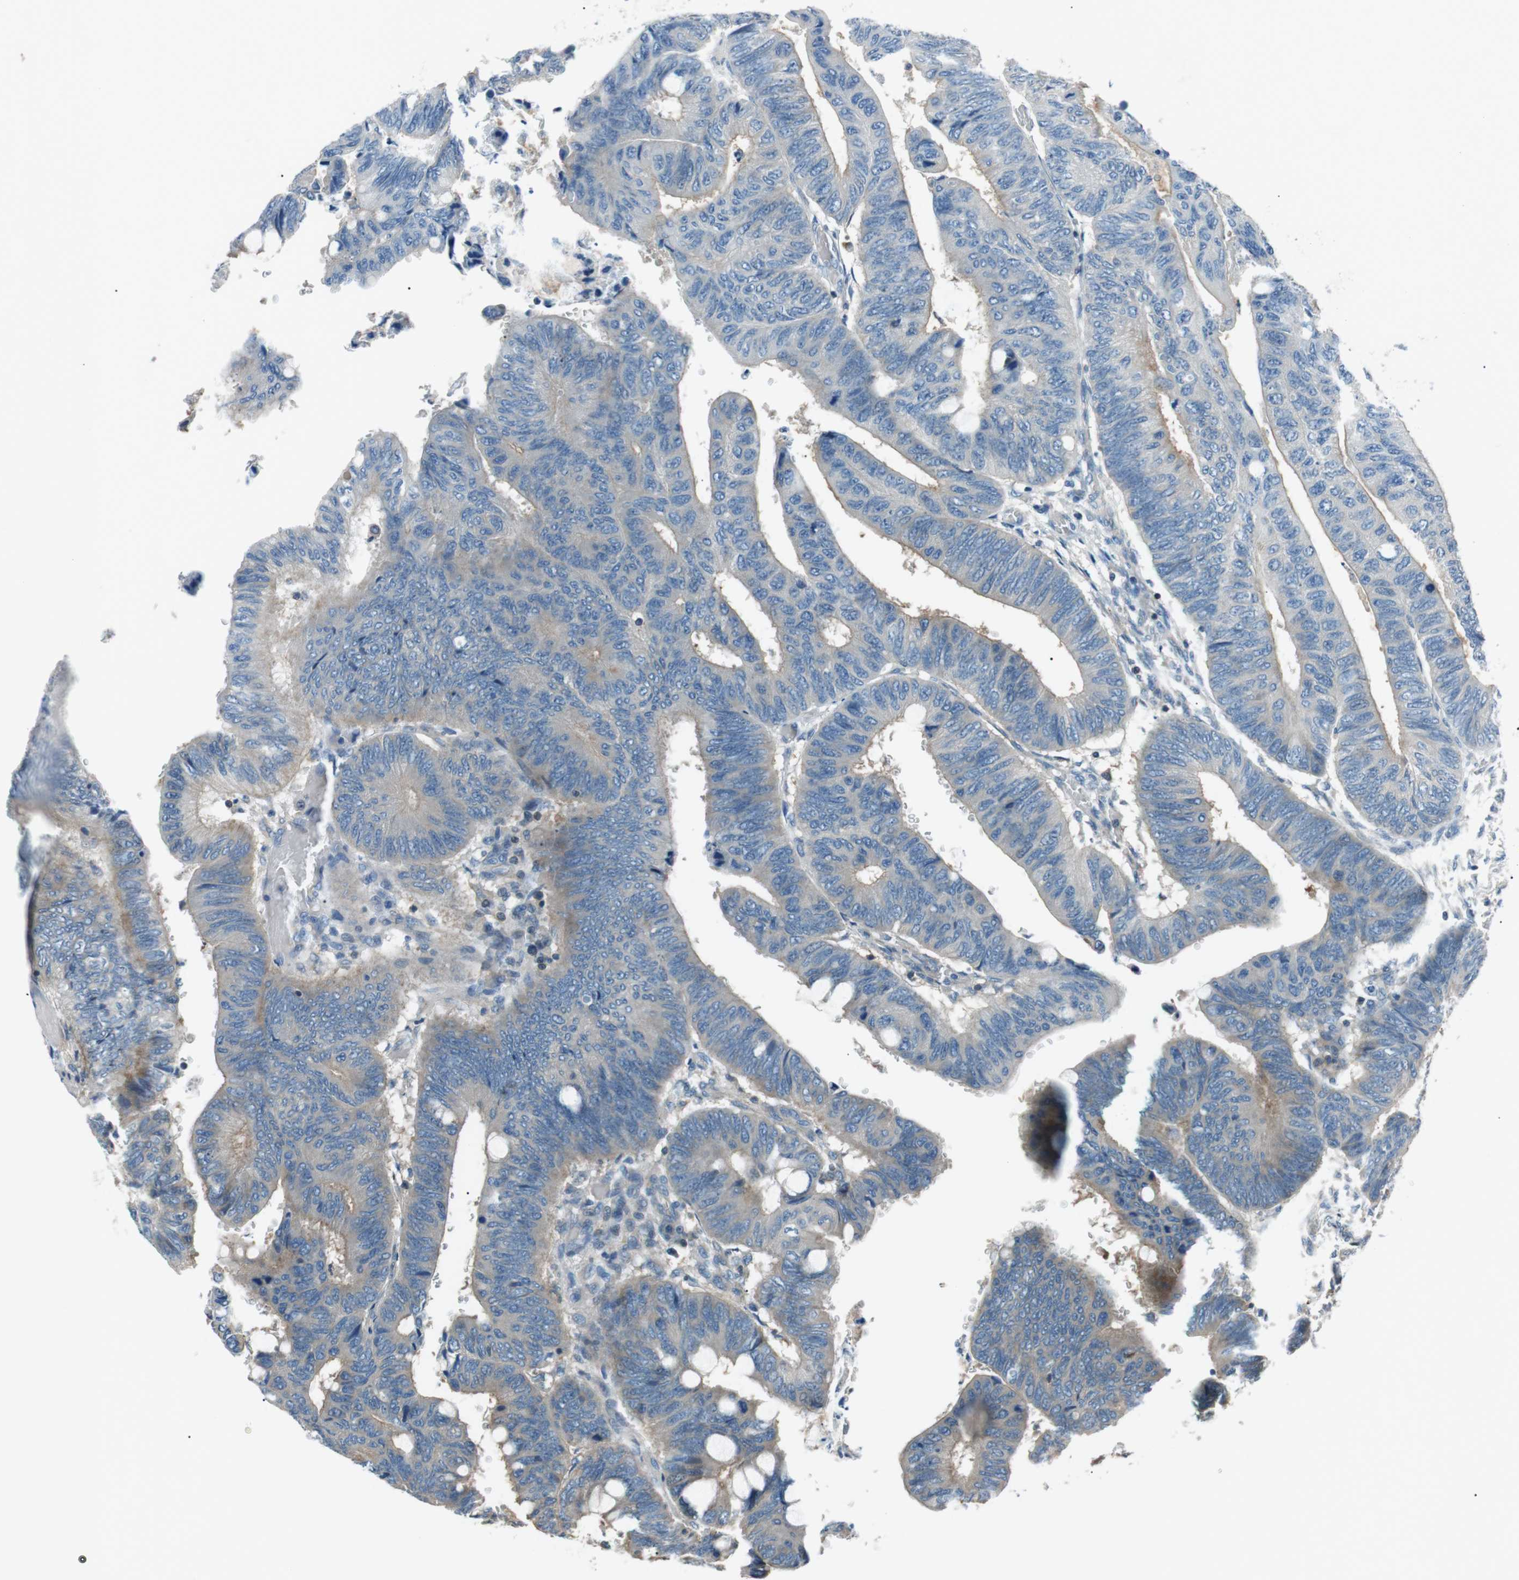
{"staining": {"intensity": "moderate", "quantity": "<25%", "location": "cytoplasmic/membranous"}, "tissue": "colorectal cancer", "cell_type": "Tumor cells", "image_type": "cancer", "snomed": [{"axis": "morphology", "description": "Normal tissue, NOS"}, {"axis": "morphology", "description": "Adenocarcinoma, NOS"}, {"axis": "topography", "description": "Rectum"}, {"axis": "topography", "description": "Peripheral nerve tissue"}], "caption": "Colorectal adenocarcinoma stained with a protein marker displays moderate staining in tumor cells.", "gene": "GPR161", "patient": {"sex": "male", "age": 92}}